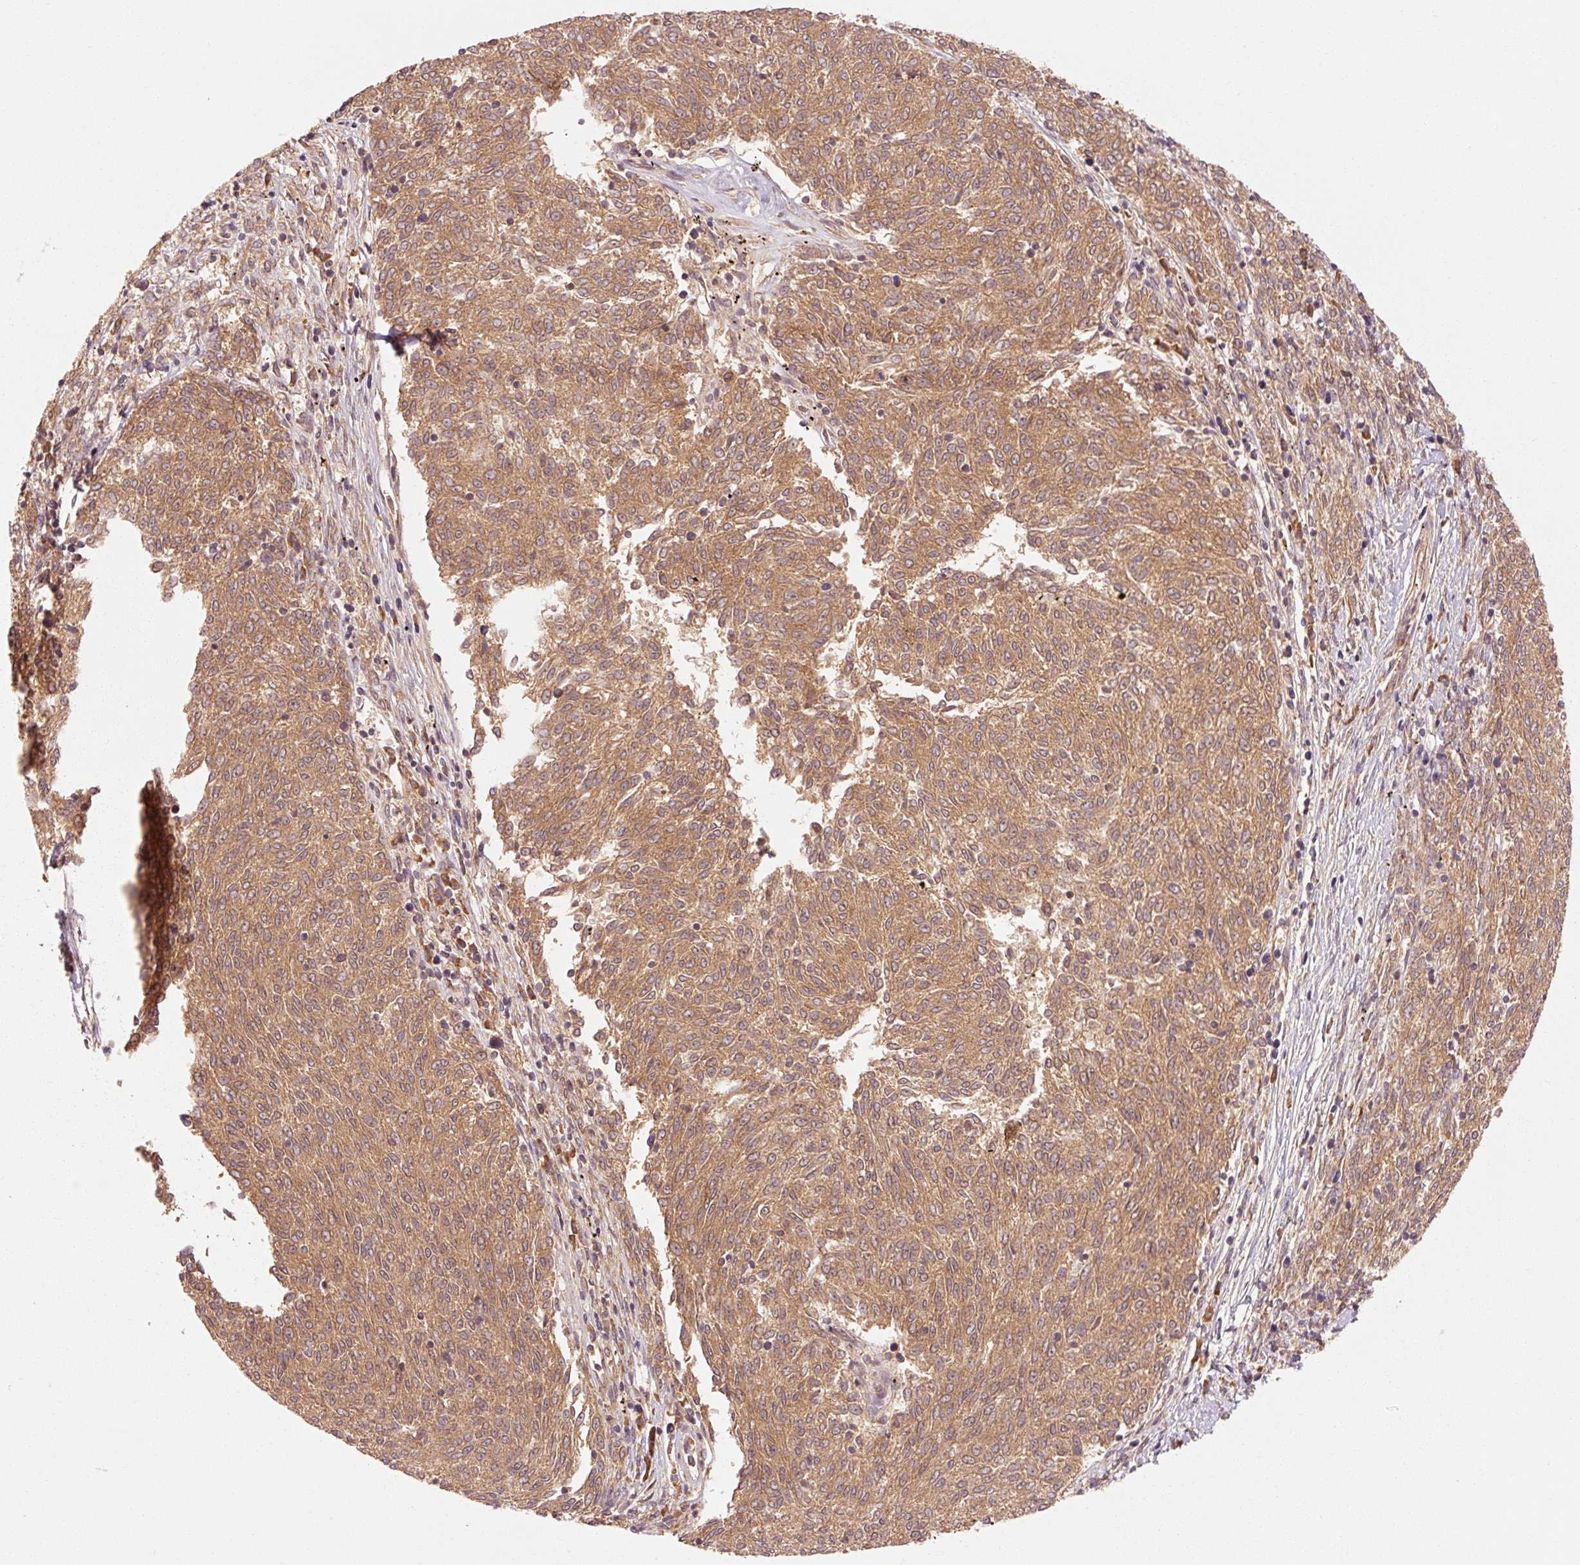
{"staining": {"intensity": "moderate", "quantity": ">75%", "location": "cytoplasmic/membranous"}, "tissue": "melanoma", "cell_type": "Tumor cells", "image_type": "cancer", "snomed": [{"axis": "morphology", "description": "Malignant melanoma, NOS"}, {"axis": "topography", "description": "Skin"}], "caption": "A histopathology image showing moderate cytoplasmic/membranous positivity in approximately >75% of tumor cells in melanoma, as visualized by brown immunohistochemical staining.", "gene": "CTNNA1", "patient": {"sex": "female", "age": 72}}